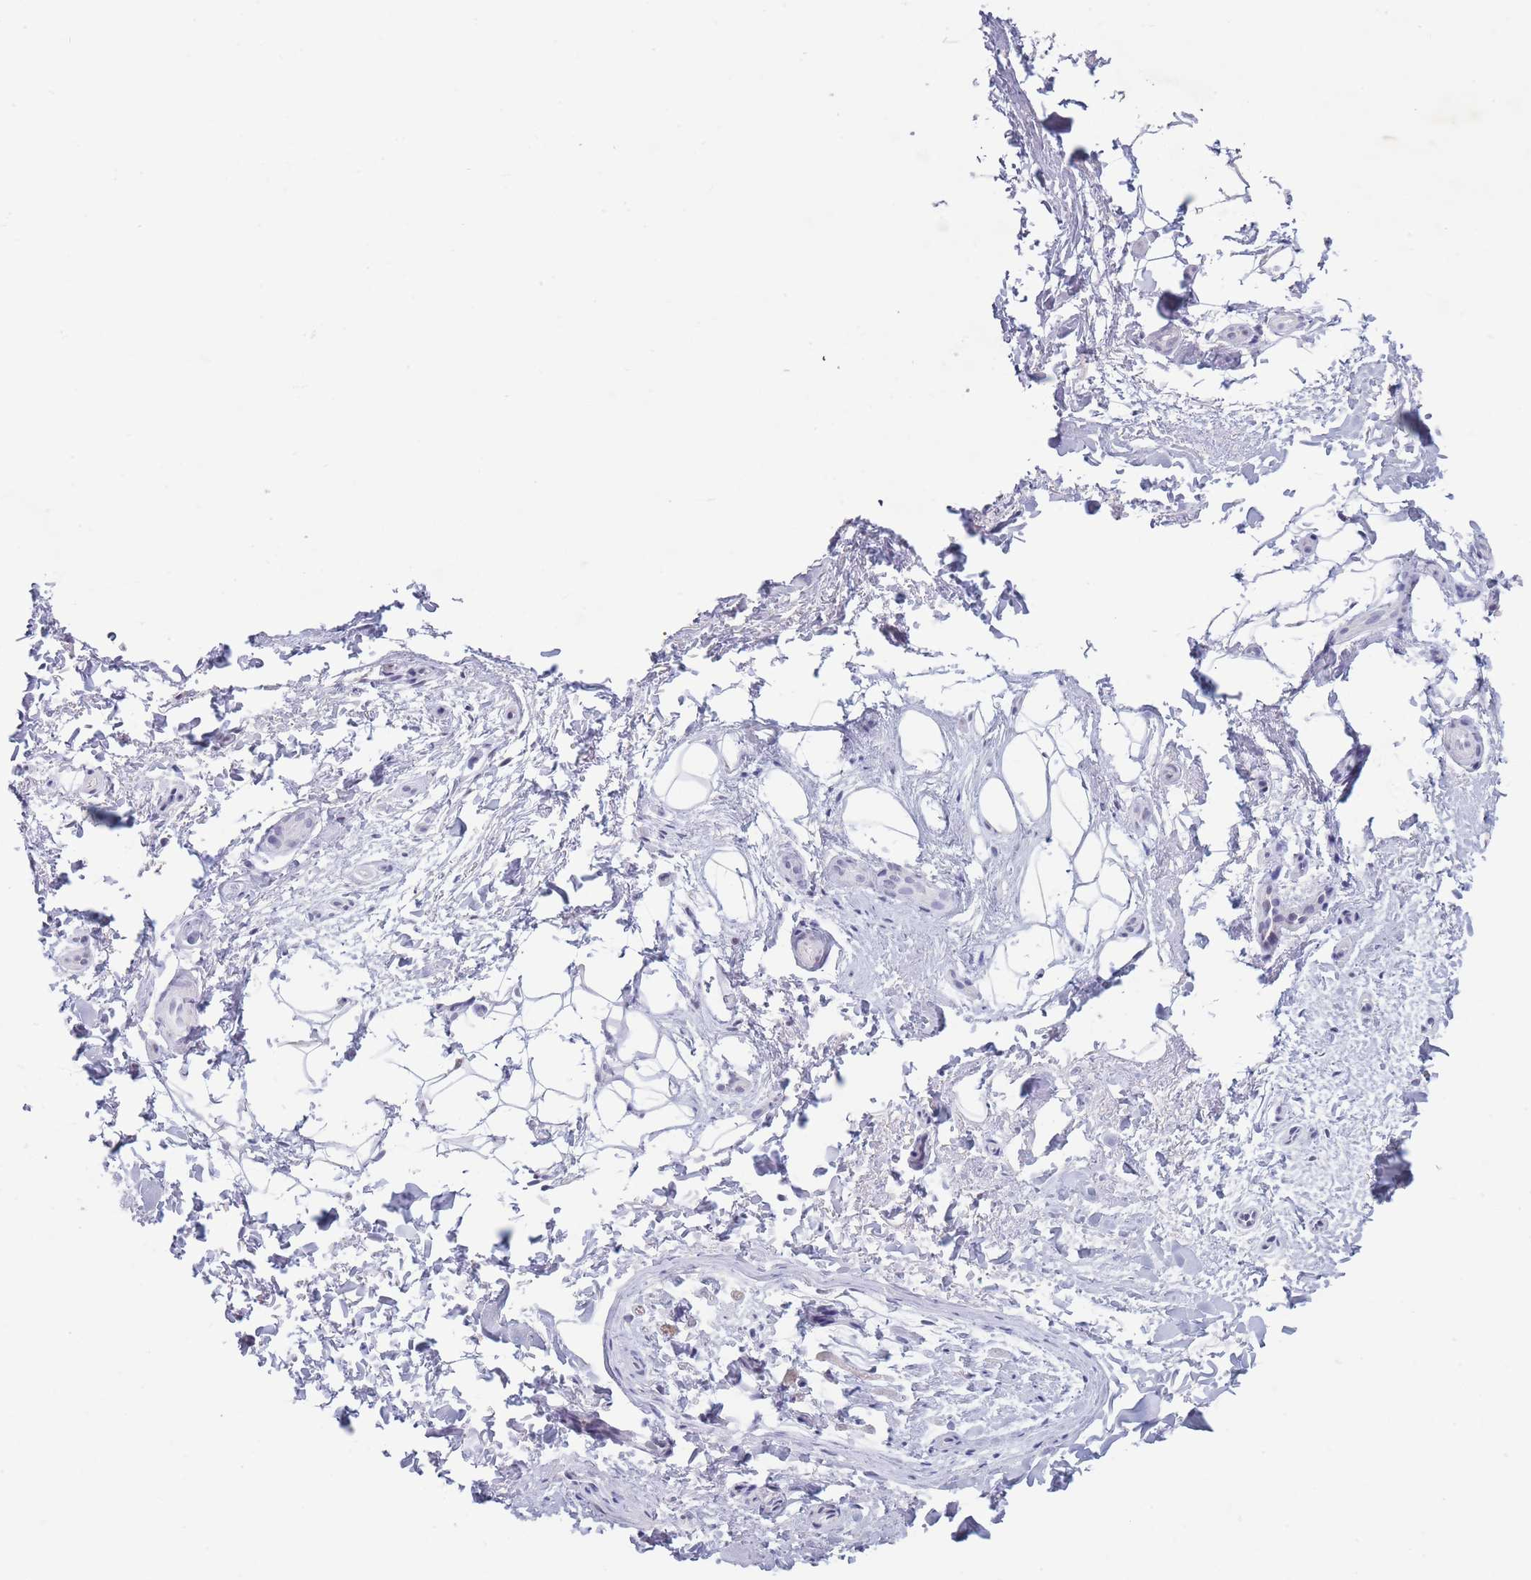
{"staining": {"intensity": "negative", "quantity": "none", "location": "none"}, "tissue": "adipose tissue", "cell_type": "Adipocytes", "image_type": "normal", "snomed": [{"axis": "morphology", "description": "Normal tissue, NOS"}, {"axis": "topography", "description": "Peripheral nerve tissue"}], "caption": "Adipose tissue stained for a protein using immunohistochemistry reveals no positivity adipocytes.", "gene": "ARID3B", "patient": {"sex": "female", "age": 61}}